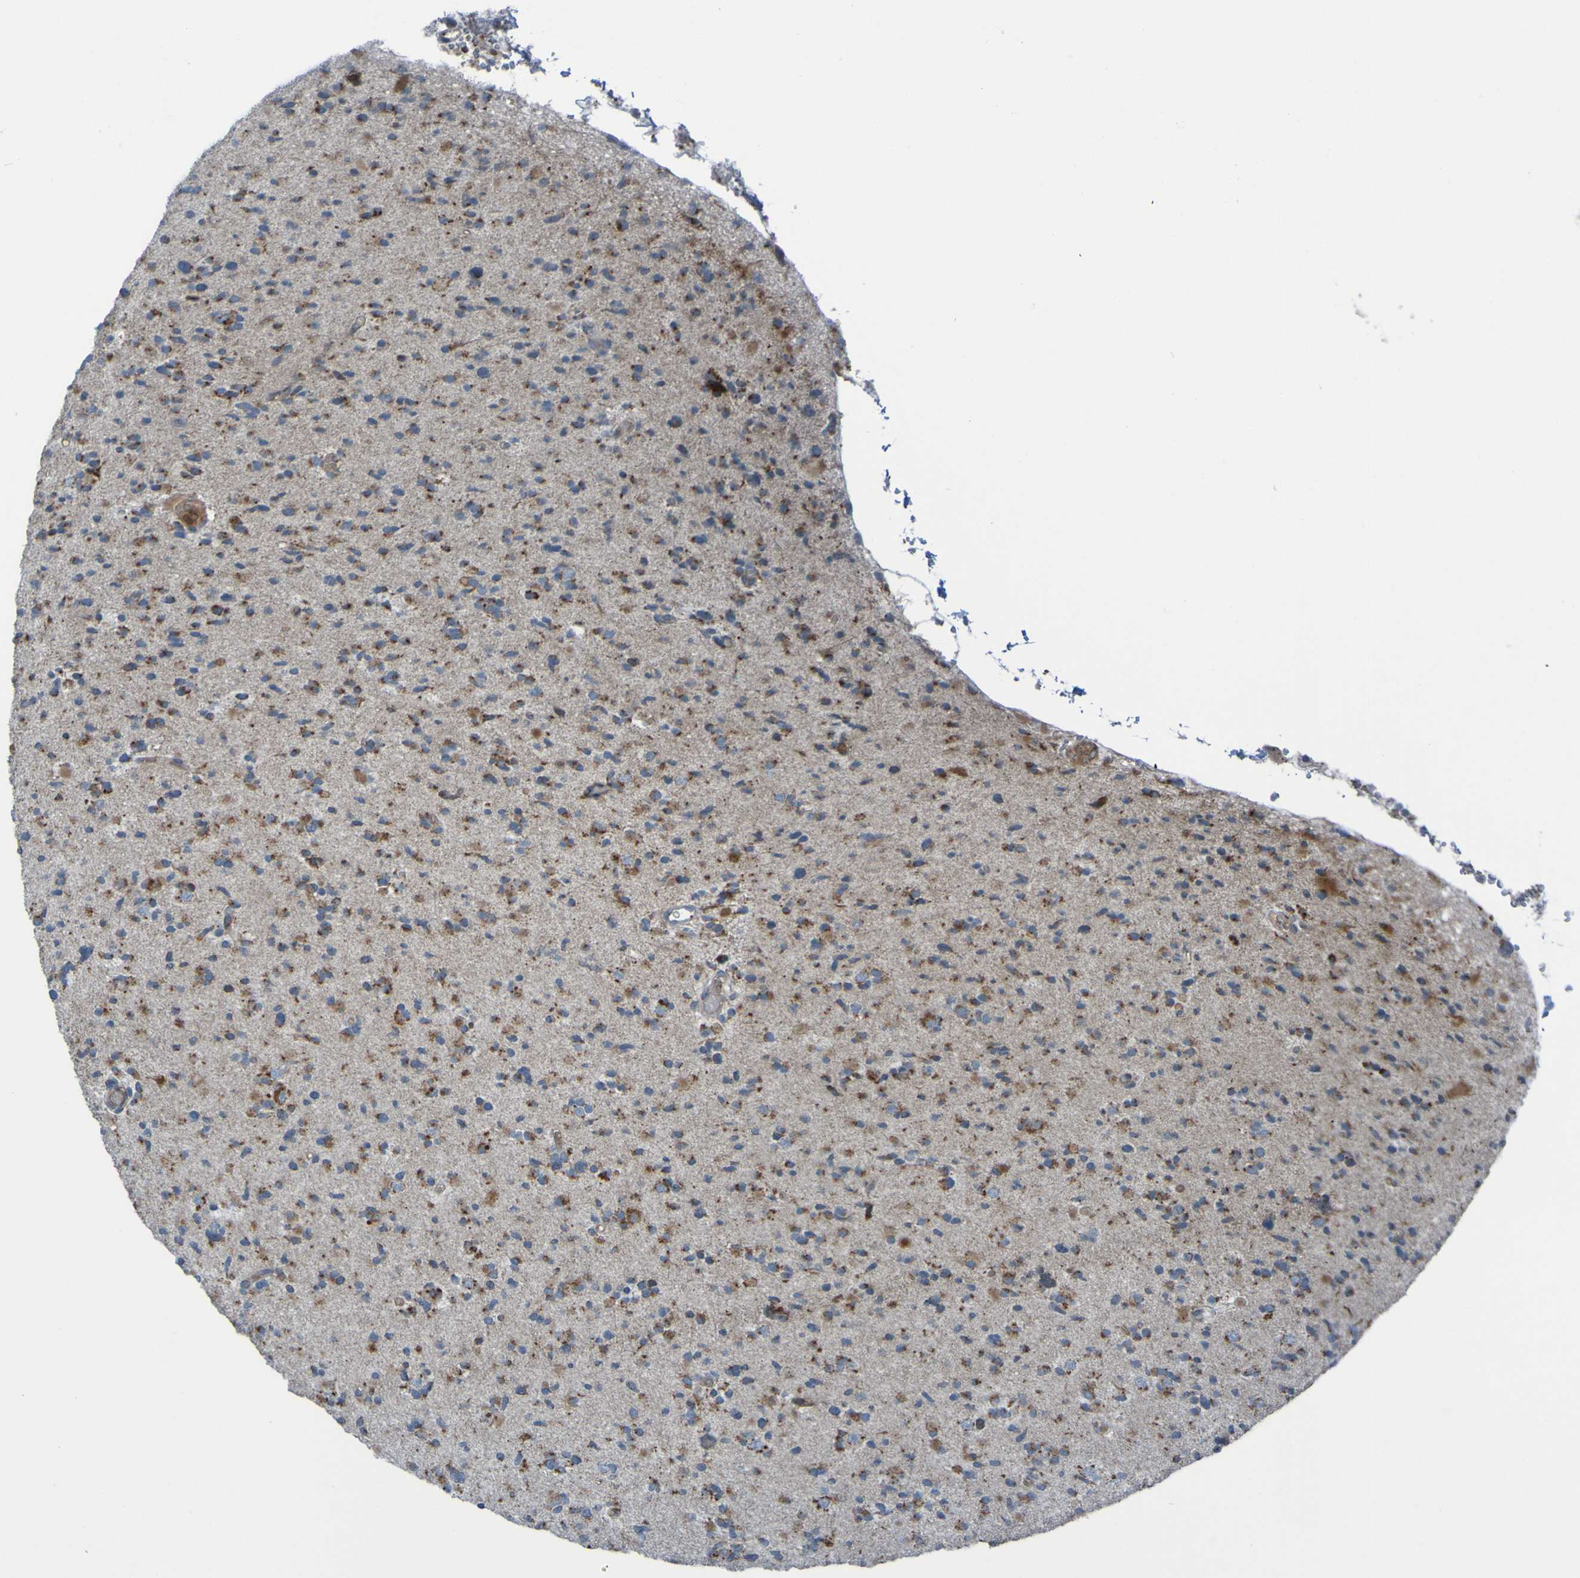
{"staining": {"intensity": "weak", "quantity": "25%-75%", "location": "cytoplasmic/membranous"}, "tissue": "glioma", "cell_type": "Tumor cells", "image_type": "cancer", "snomed": [{"axis": "morphology", "description": "Glioma, malignant, Low grade"}, {"axis": "topography", "description": "Brain"}], "caption": "Protein expression analysis of human malignant low-grade glioma reveals weak cytoplasmic/membranous expression in about 25%-75% of tumor cells.", "gene": "UNG", "patient": {"sex": "female", "age": 22}}